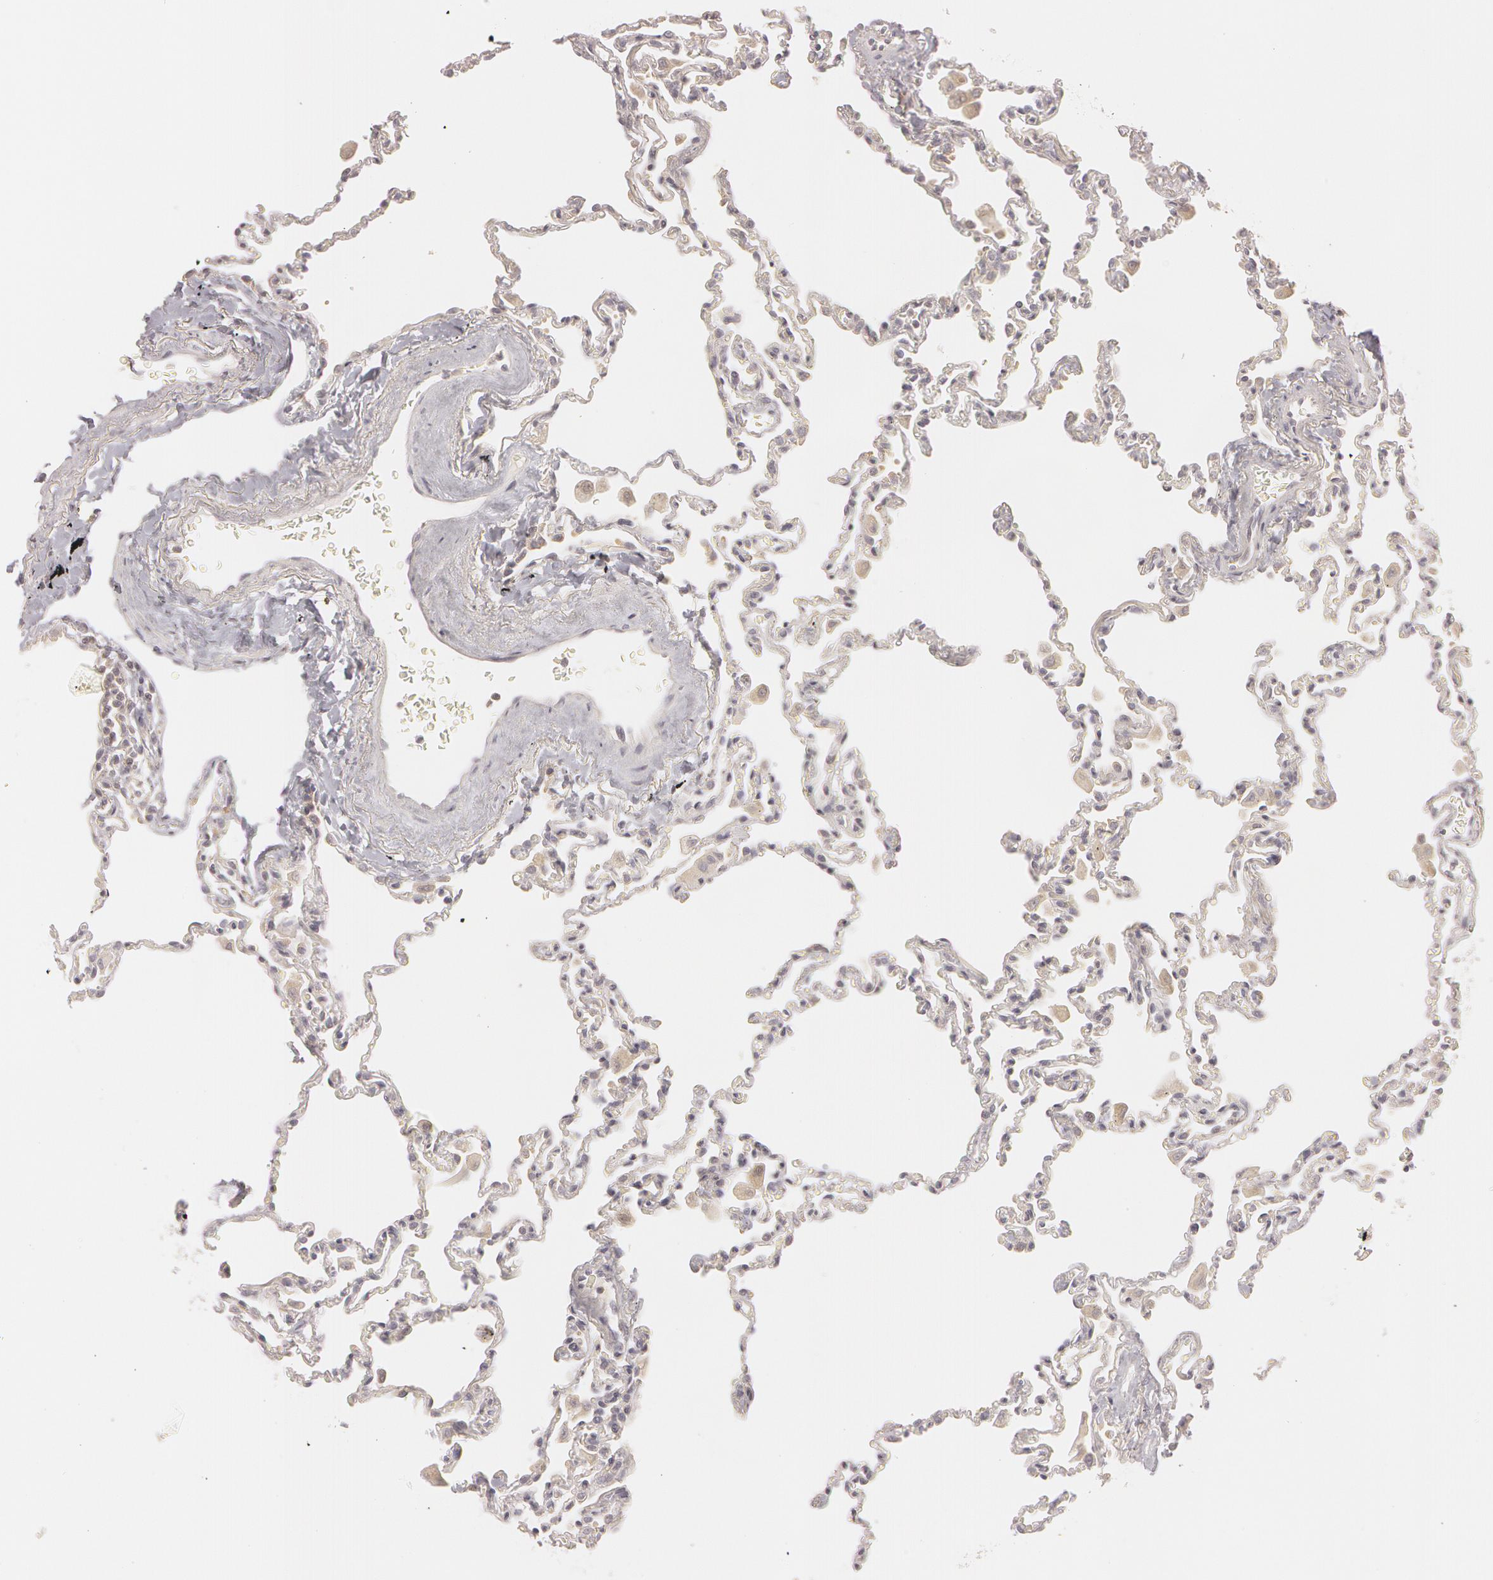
{"staining": {"intensity": "weak", "quantity": "25%-75%", "location": "cytoplasmic/membranous"}, "tissue": "lung", "cell_type": "Alveolar cells", "image_type": "normal", "snomed": [{"axis": "morphology", "description": "Normal tissue, NOS"}, {"axis": "topography", "description": "Lung"}], "caption": "Approximately 25%-75% of alveolar cells in benign human lung reveal weak cytoplasmic/membranous protein positivity as visualized by brown immunohistochemical staining.", "gene": "RALGAPA1", "patient": {"sex": "male", "age": 59}}